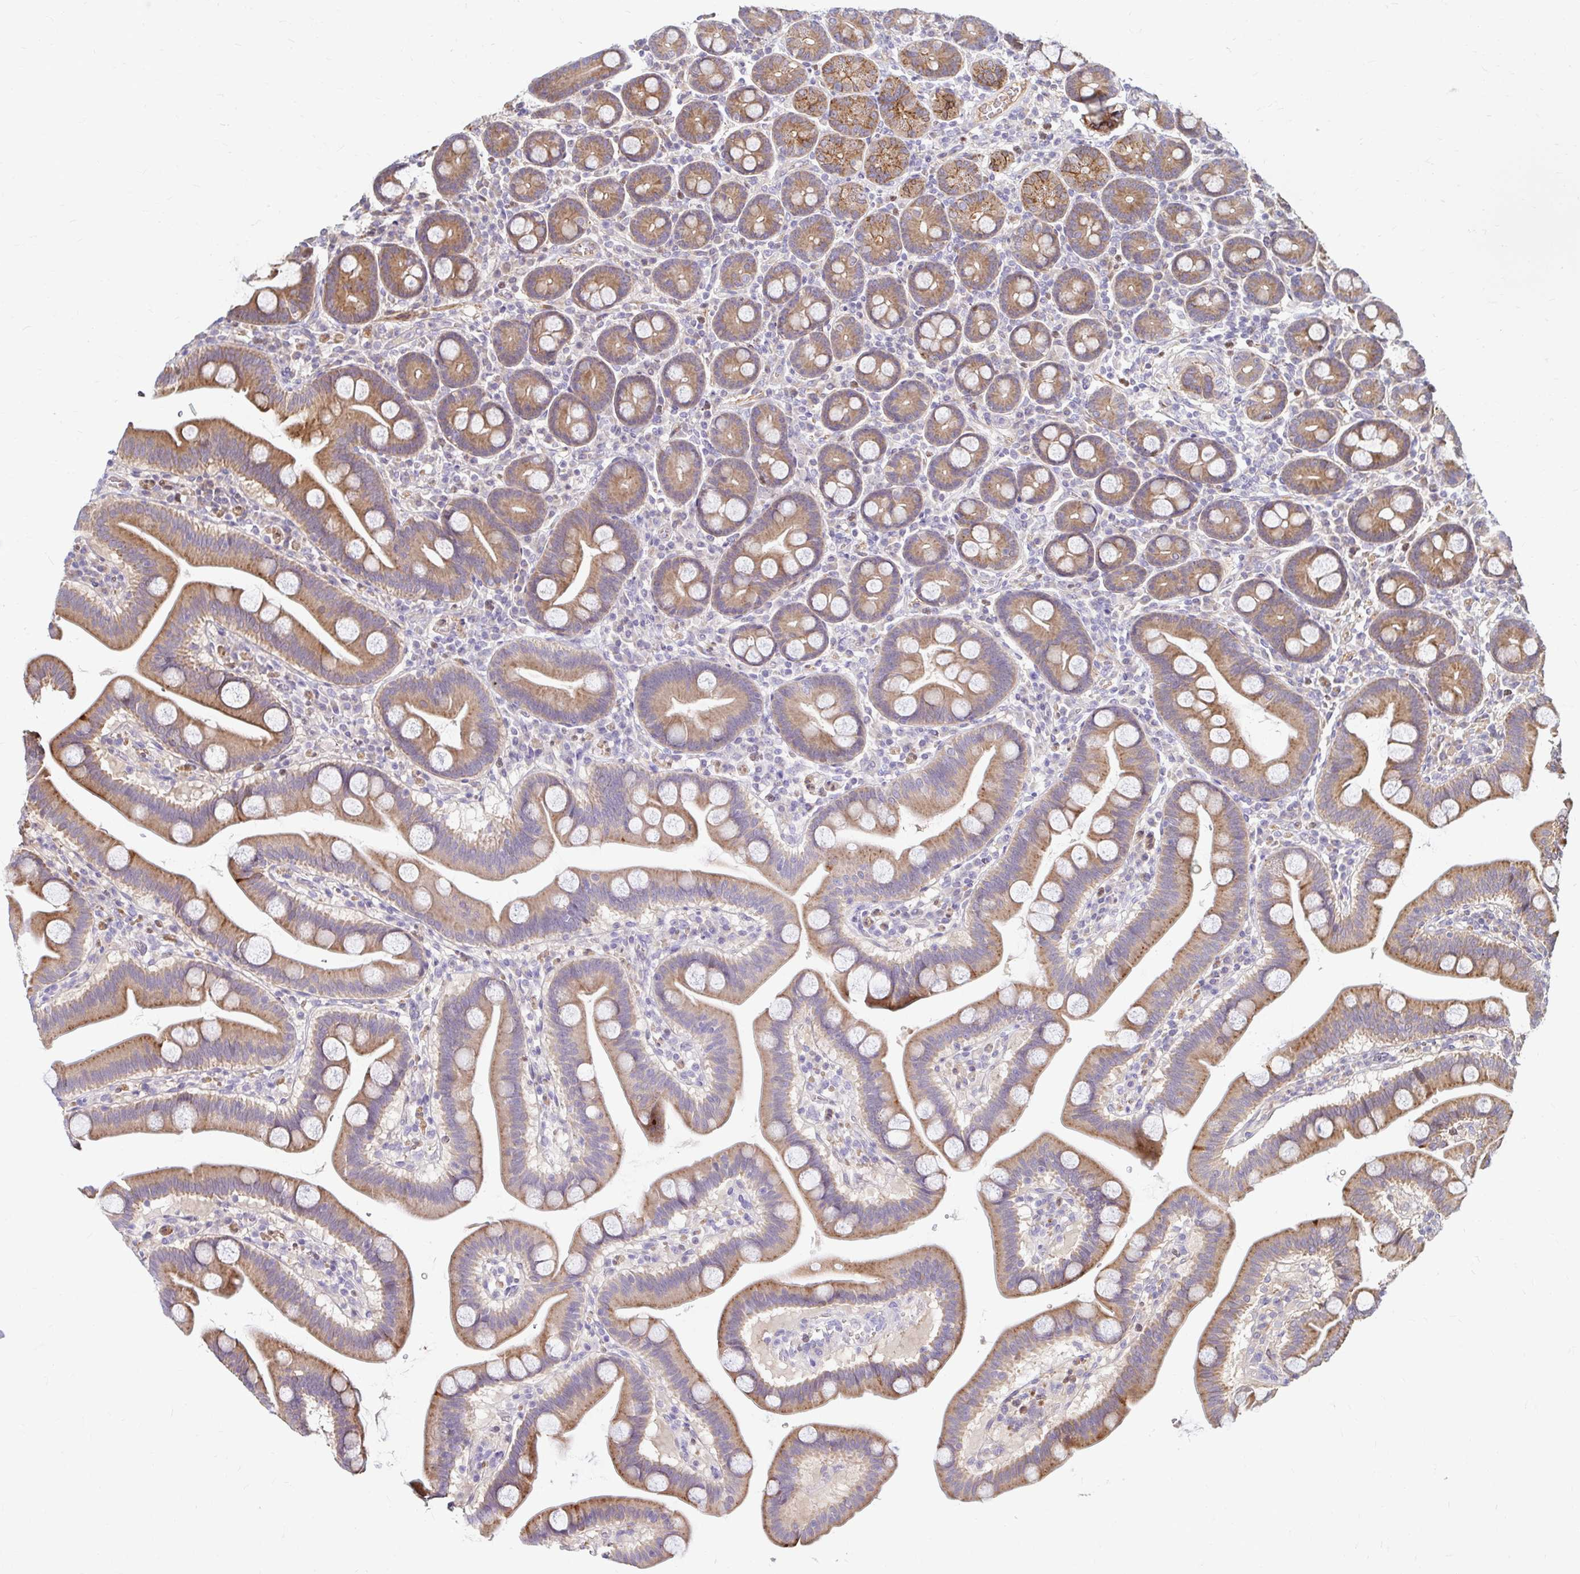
{"staining": {"intensity": "moderate", "quantity": ">75%", "location": "cytoplasmic/membranous"}, "tissue": "duodenum", "cell_type": "Glandular cells", "image_type": "normal", "snomed": [{"axis": "morphology", "description": "Normal tissue, NOS"}, {"axis": "topography", "description": "Duodenum"}], "caption": "A brown stain highlights moderate cytoplasmic/membranous staining of a protein in glandular cells of benign duodenum. The protein is shown in brown color, while the nuclei are stained blue.", "gene": "ARHGEF37", "patient": {"sex": "male", "age": 59}}